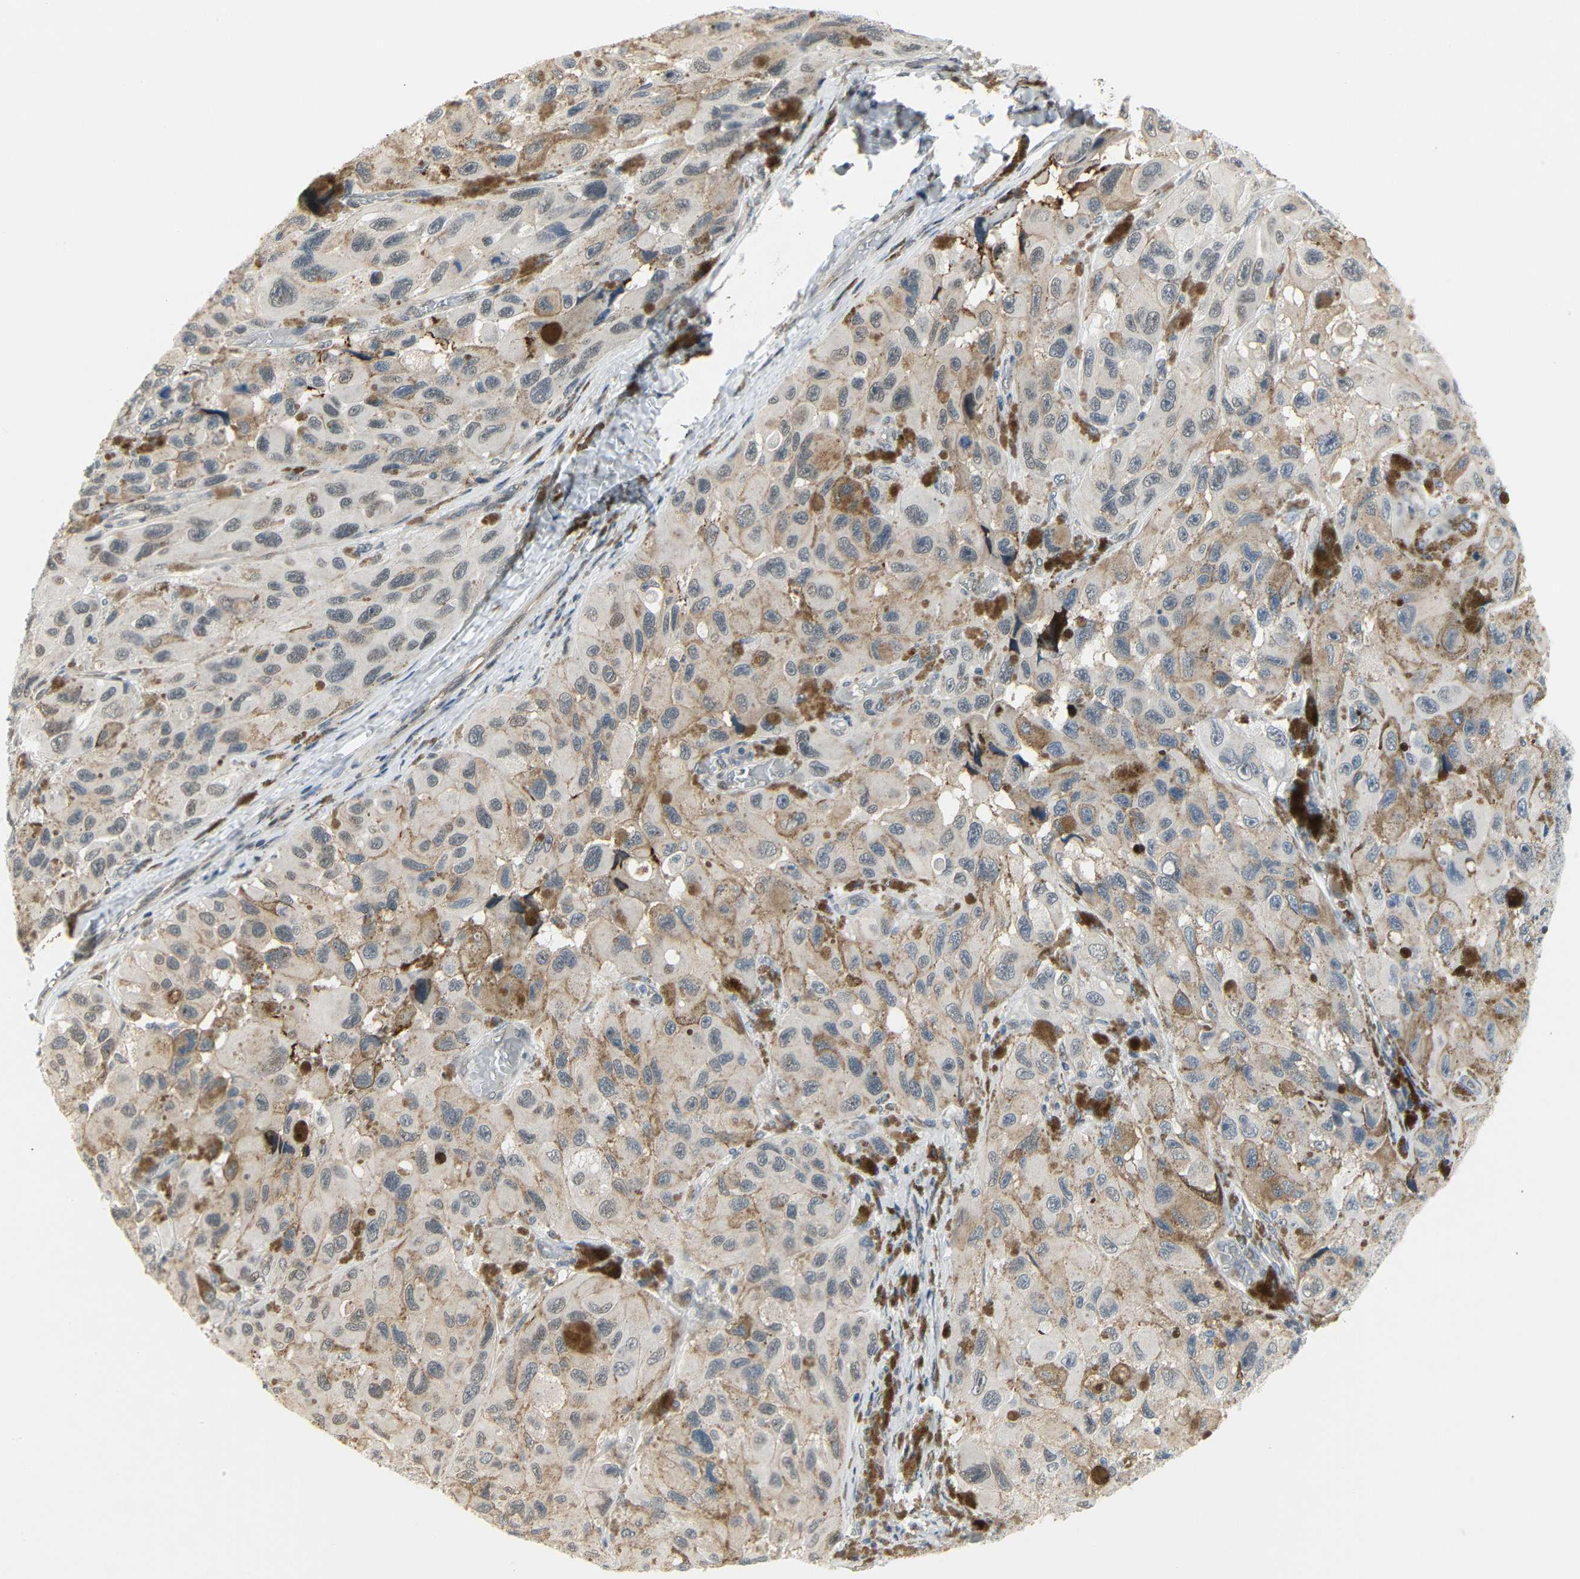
{"staining": {"intensity": "weak", "quantity": "25%-75%", "location": "cytoplasmic/membranous"}, "tissue": "melanoma", "cell_type": "Tumor cells", "image_type": "cancer", "snomed": [{"axis": "morphology", "description": "Malignant melanoma, NOS"}, {"axis": "topography", "description": "Skin"}], "caption": "Malignant melanoma was stained to show a protein in brown. There is low levels of weak cytoplasmic/membranous positivity in approximately 25%-75% of tumor cells.", "gene": "IMPG2", "patient": {"sex": "female", "age": 73}}